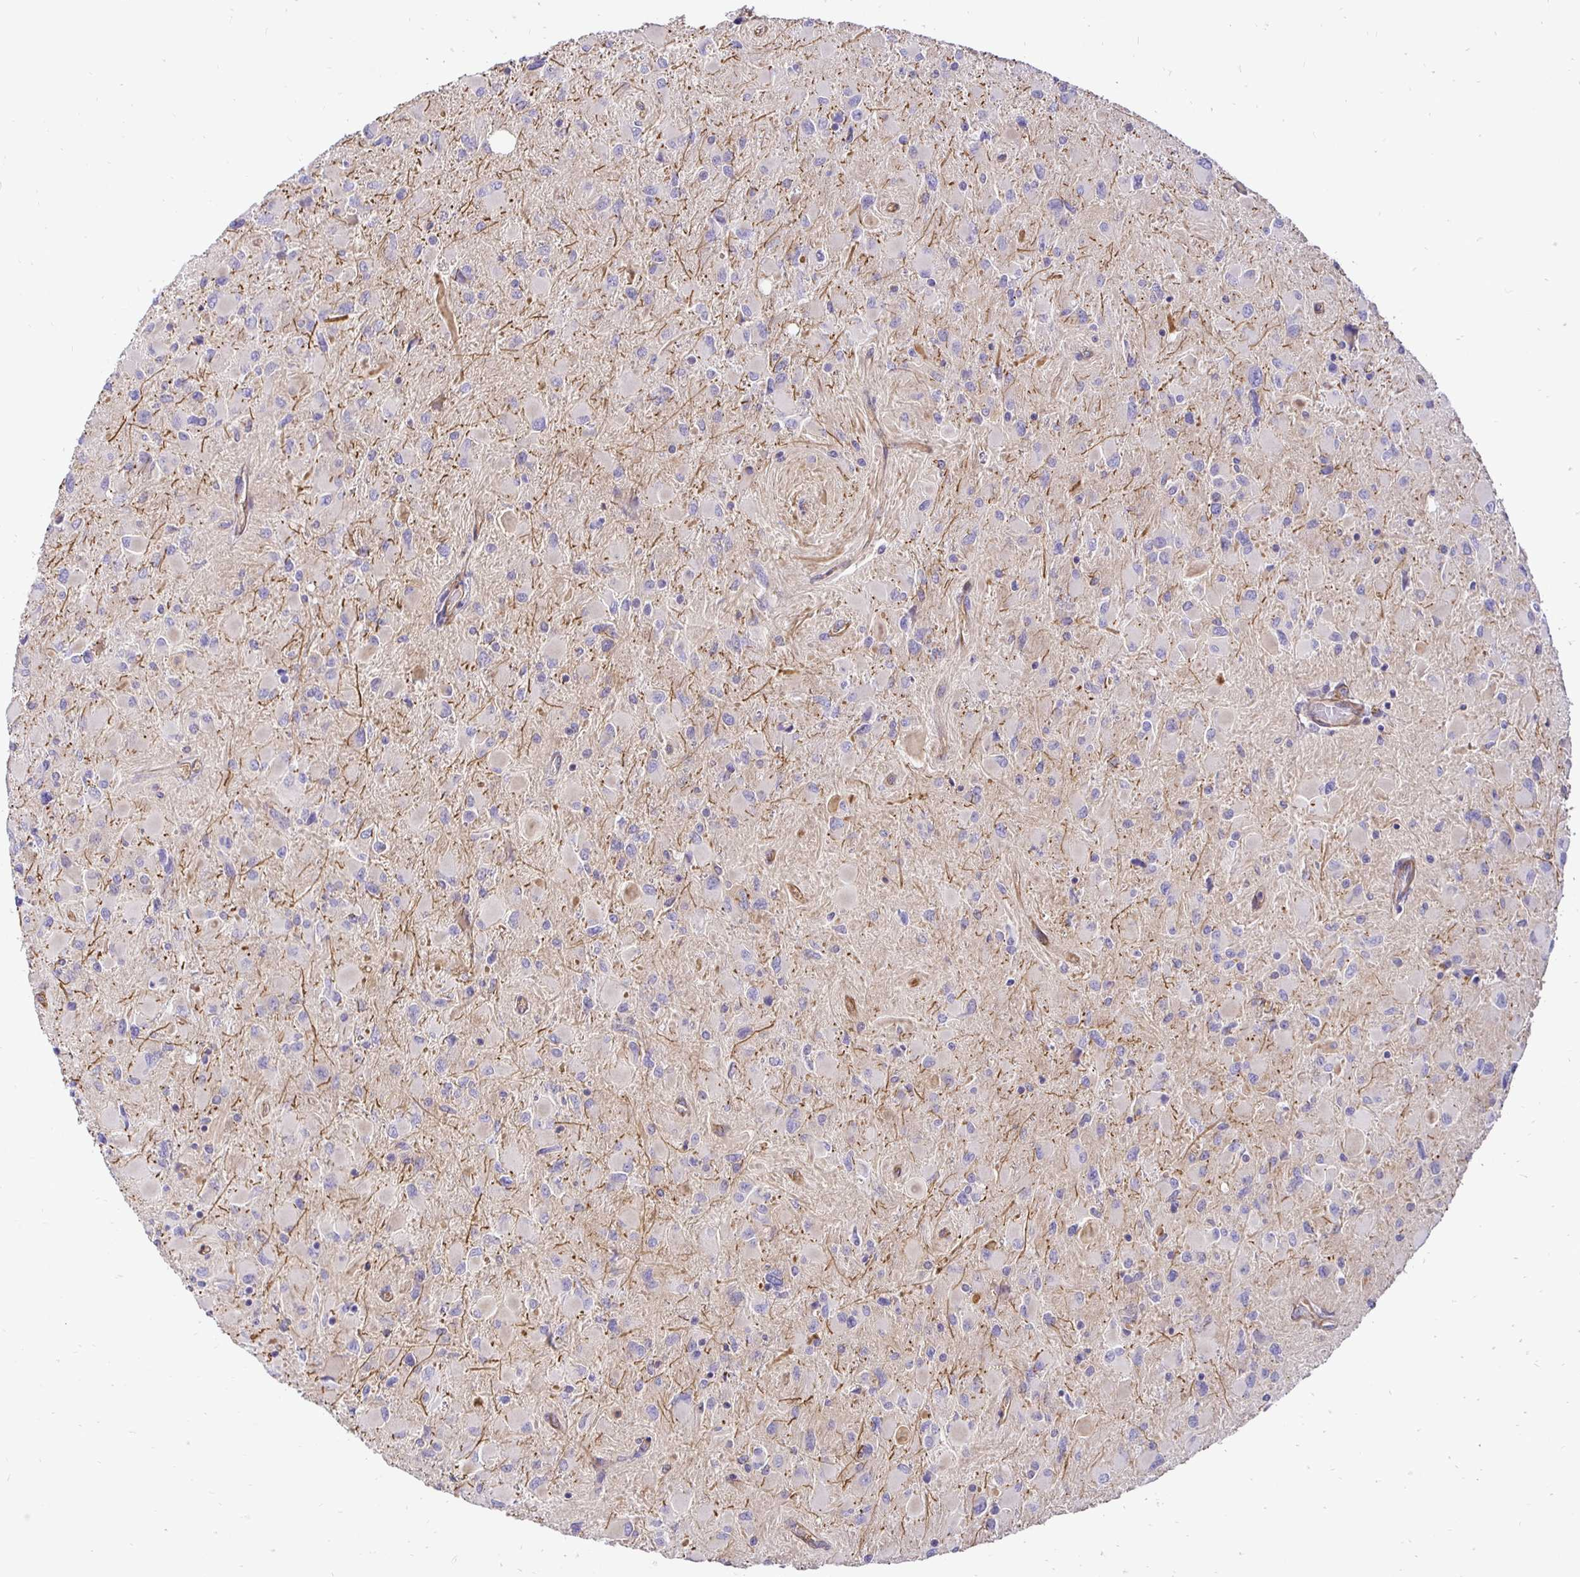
{"staining": {"intensity": "negative", "quantity": "none", "location": "none"}, "tissue": "glioma", "cell_type": "Tumor cells", "image_type": "cancer", "snomed": [{"axis": "morphology", "description": "Glioma, malignant, High grade"}, {"axis": "topography", "description": "Cerebral cortex"}], "caption": "An image of human glioma is negative for staining in tumor cells.", "gene": "SLC9A1", "patient": {"sex": "female", "age": 36}}